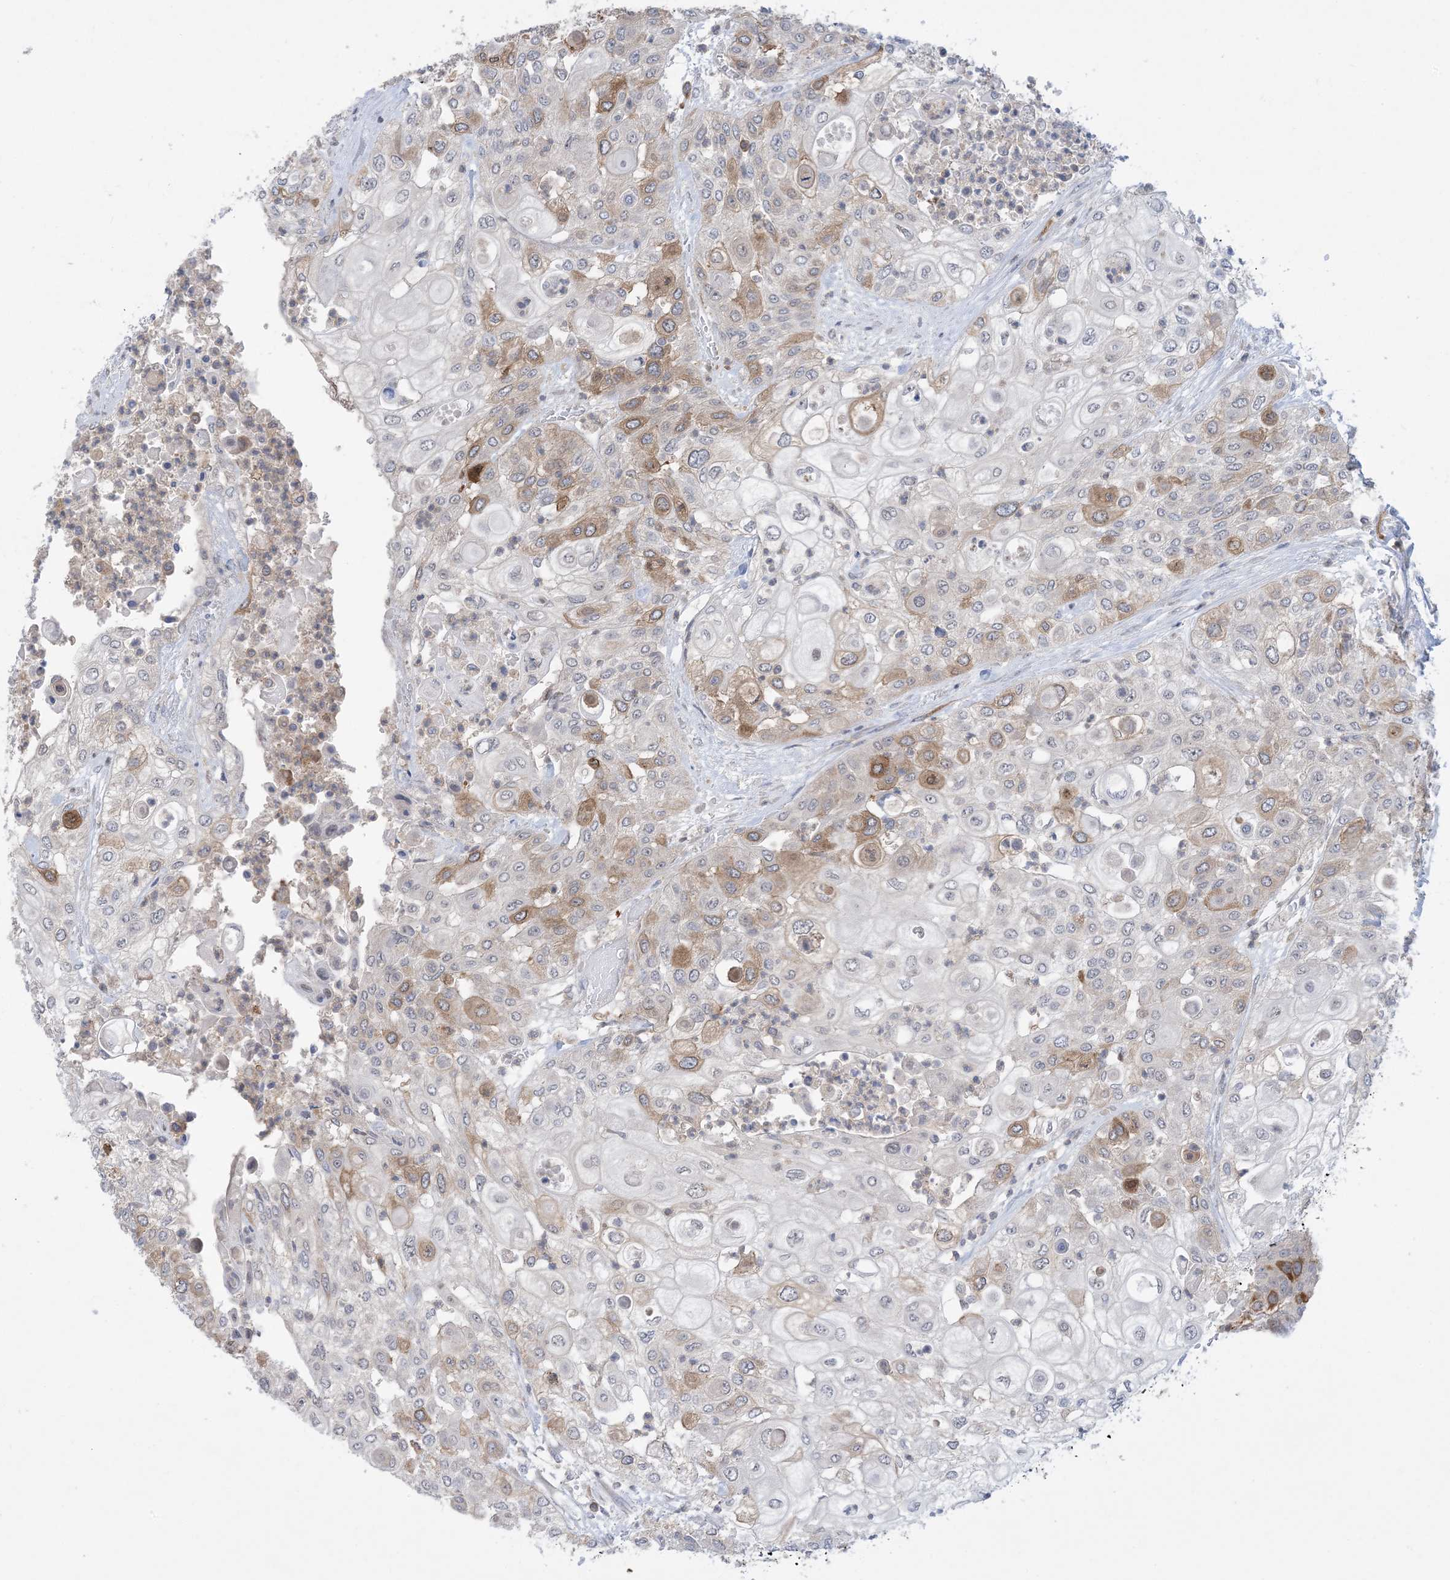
{"staining": {"intensity": "moderate", "quantity": "<25%", "location": "cytoplasmic/membranous"}, "tissue": "urothelial cancer", "cell_type": "Tumor cells", "image_type": "cancer", "snomed": [{"axis": "morphology", "description": "Urothelial carcinoma, High grade"}, {"axis": "topography", "description": "Urinary bladder"}], "caption": "The immunohistochemical stain shows moderate cytoplasmic/membranous expression in tumor cells of urothelial cancer tissue.", "gene": "AOC1", "patient": {"sex": "female", "age": 79}}